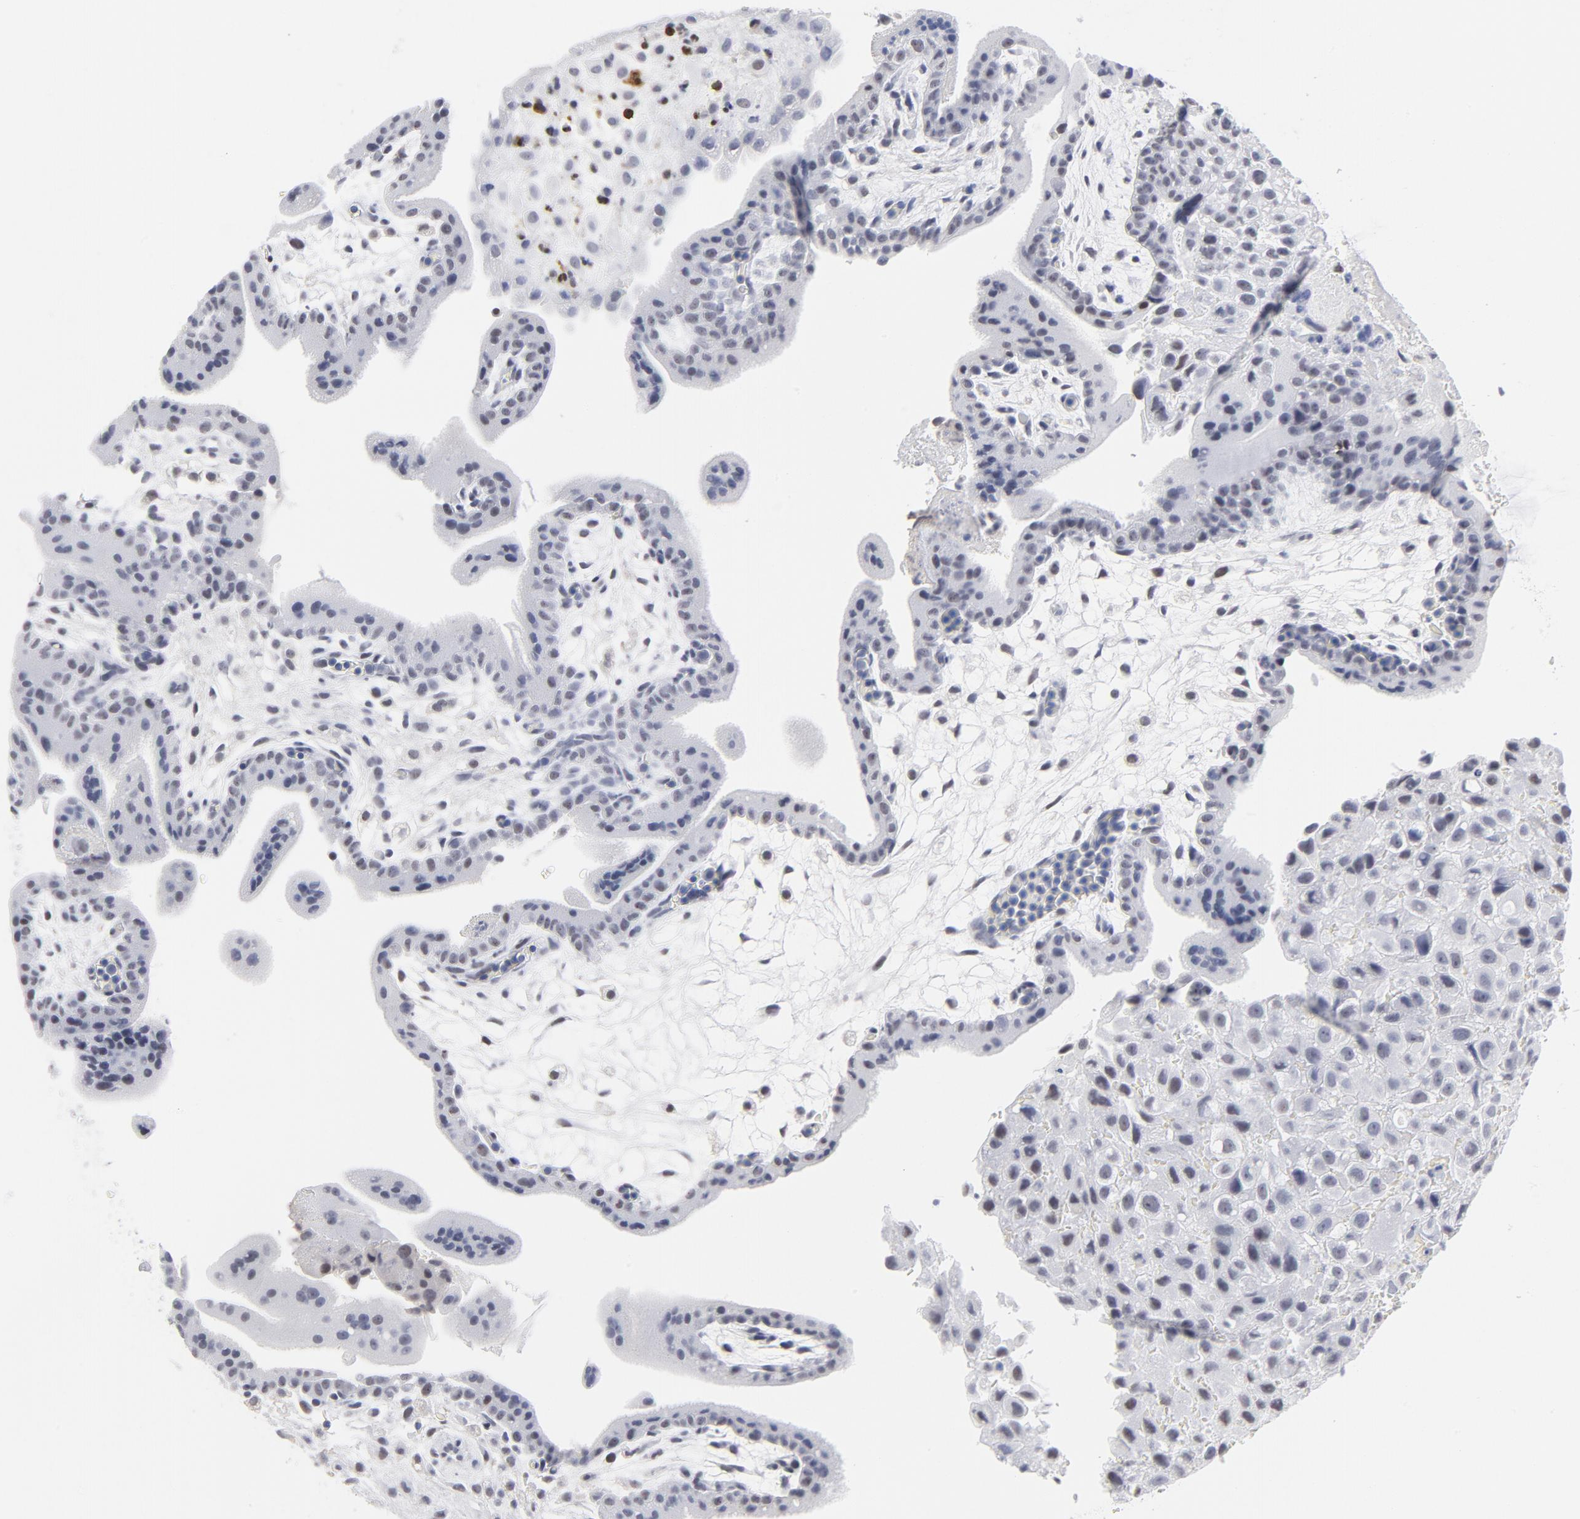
{"staining": {"intensity": "negative", "quantity": "none", "location": "none"}, "tissue": "placenta", "cell_type": "Decidual cells", "image_type": "normal", "snomed": [{"axis": "morphology", "description": "Normal tissue, NOS"}, {"axis": "topography", "description": "Placenta"}], "caption": "This micrograph is of normal placenta stained with immunohistochemistry (IHC) to label a protein in brown with the nuclei are counter-stained blue. There is no expression in decidual cells. (DAB immunohistochemistry (IHC) with hematoxylin counter stain).", "gene": "CD2", "patient": {"sex": "female", "age": 35}}